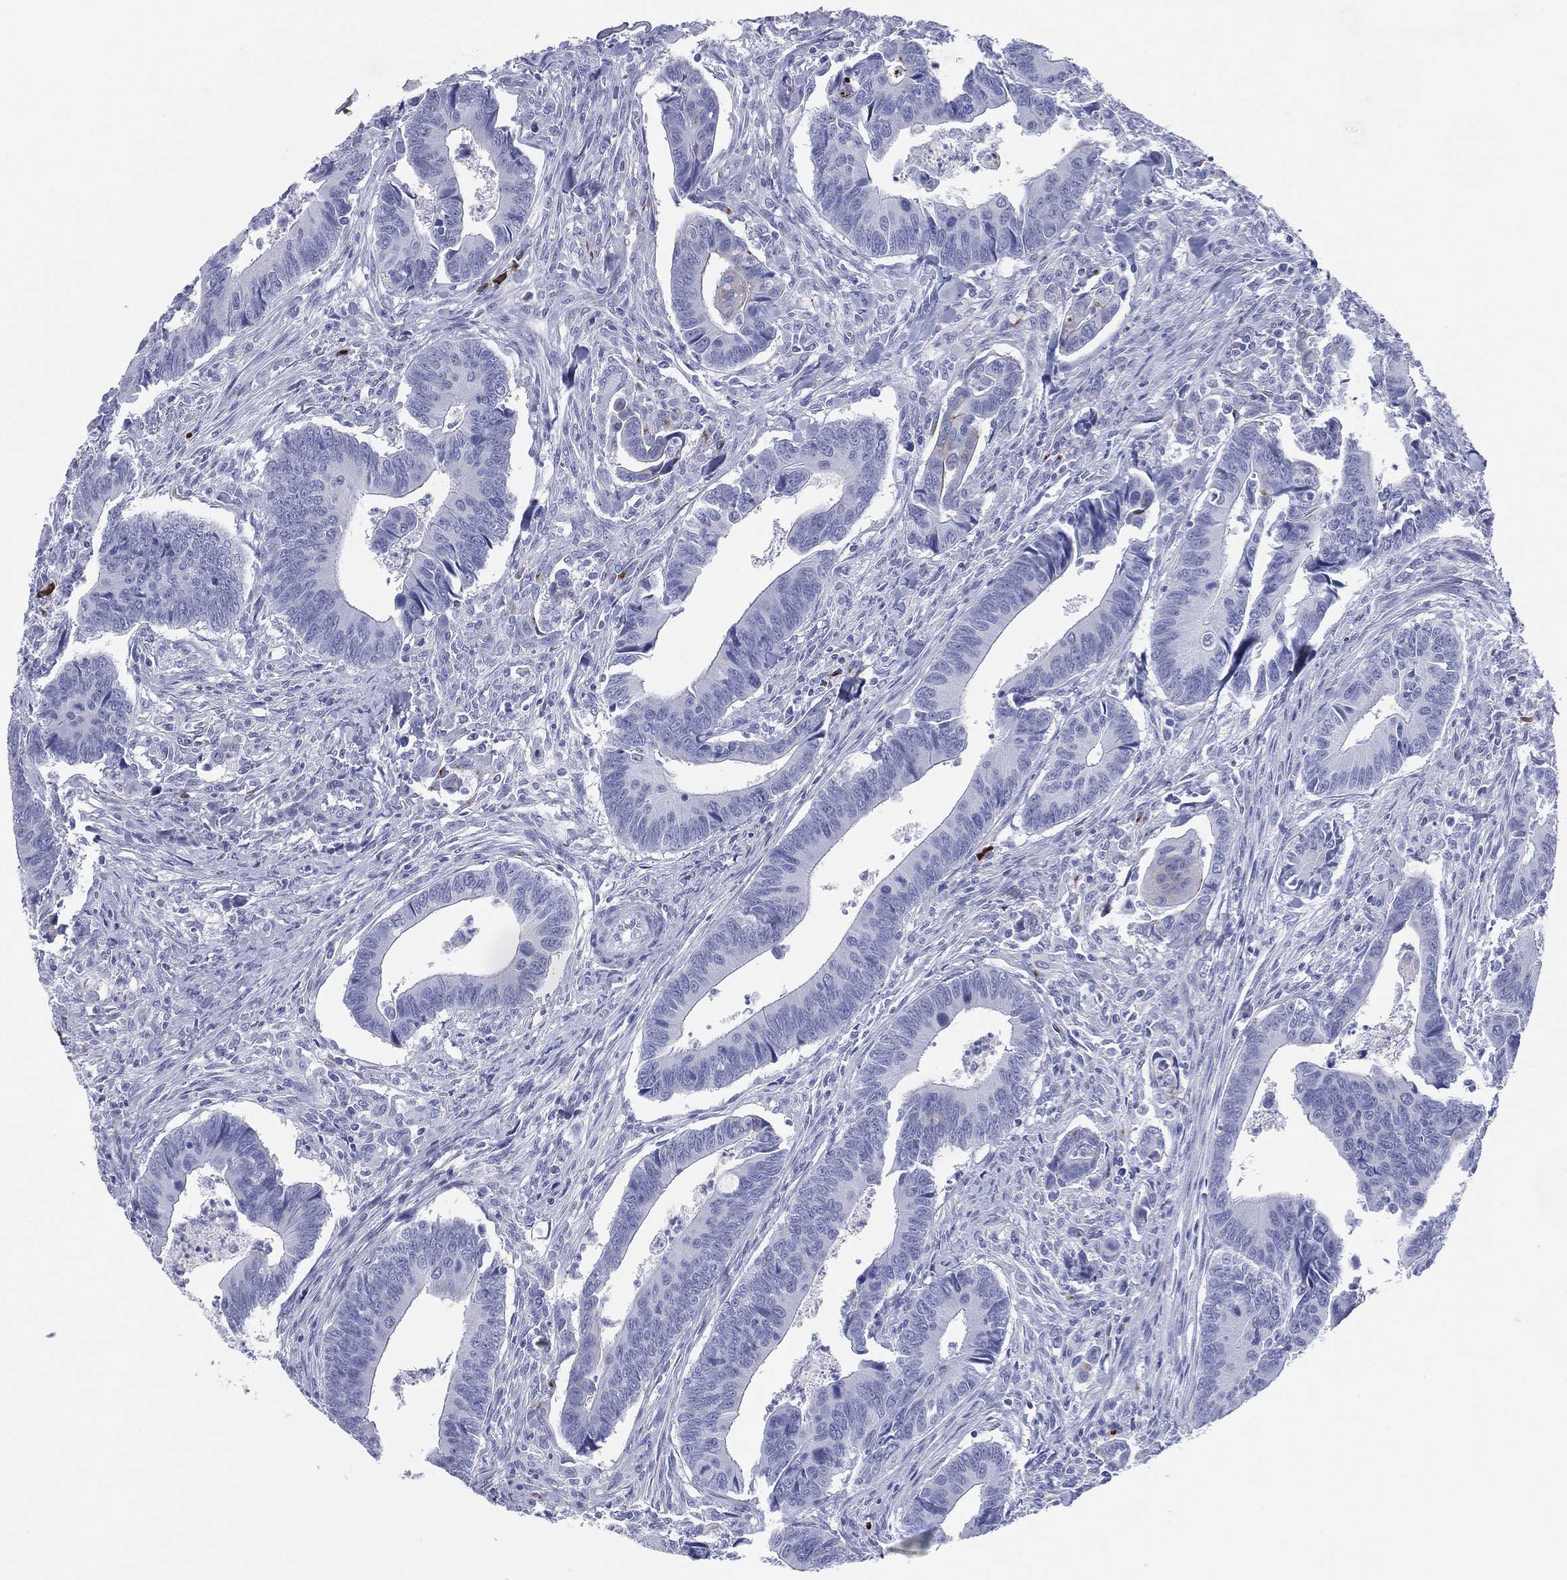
{"staining": {"intensity": "negative", "quantity": "none", "location": "none"}, "tissue": "colorectal cancer", "cell_type": "Tumor cells", "image_type": "cancer", "snomed": [{"axis": "morphology", "description": "Adenocarcinoma, NOS"}, {"axis": "topography", "description": "Rectum"}], "caption": "An immunohistochemistry (IHC) image of colorectal cancer (adenocarcinoma) is shown. There is no staining in tumor cells of colorectal cancer (adenocarcinoma).", "gene": "CD79A", "patient": {"sex": "male", "age": 67}}